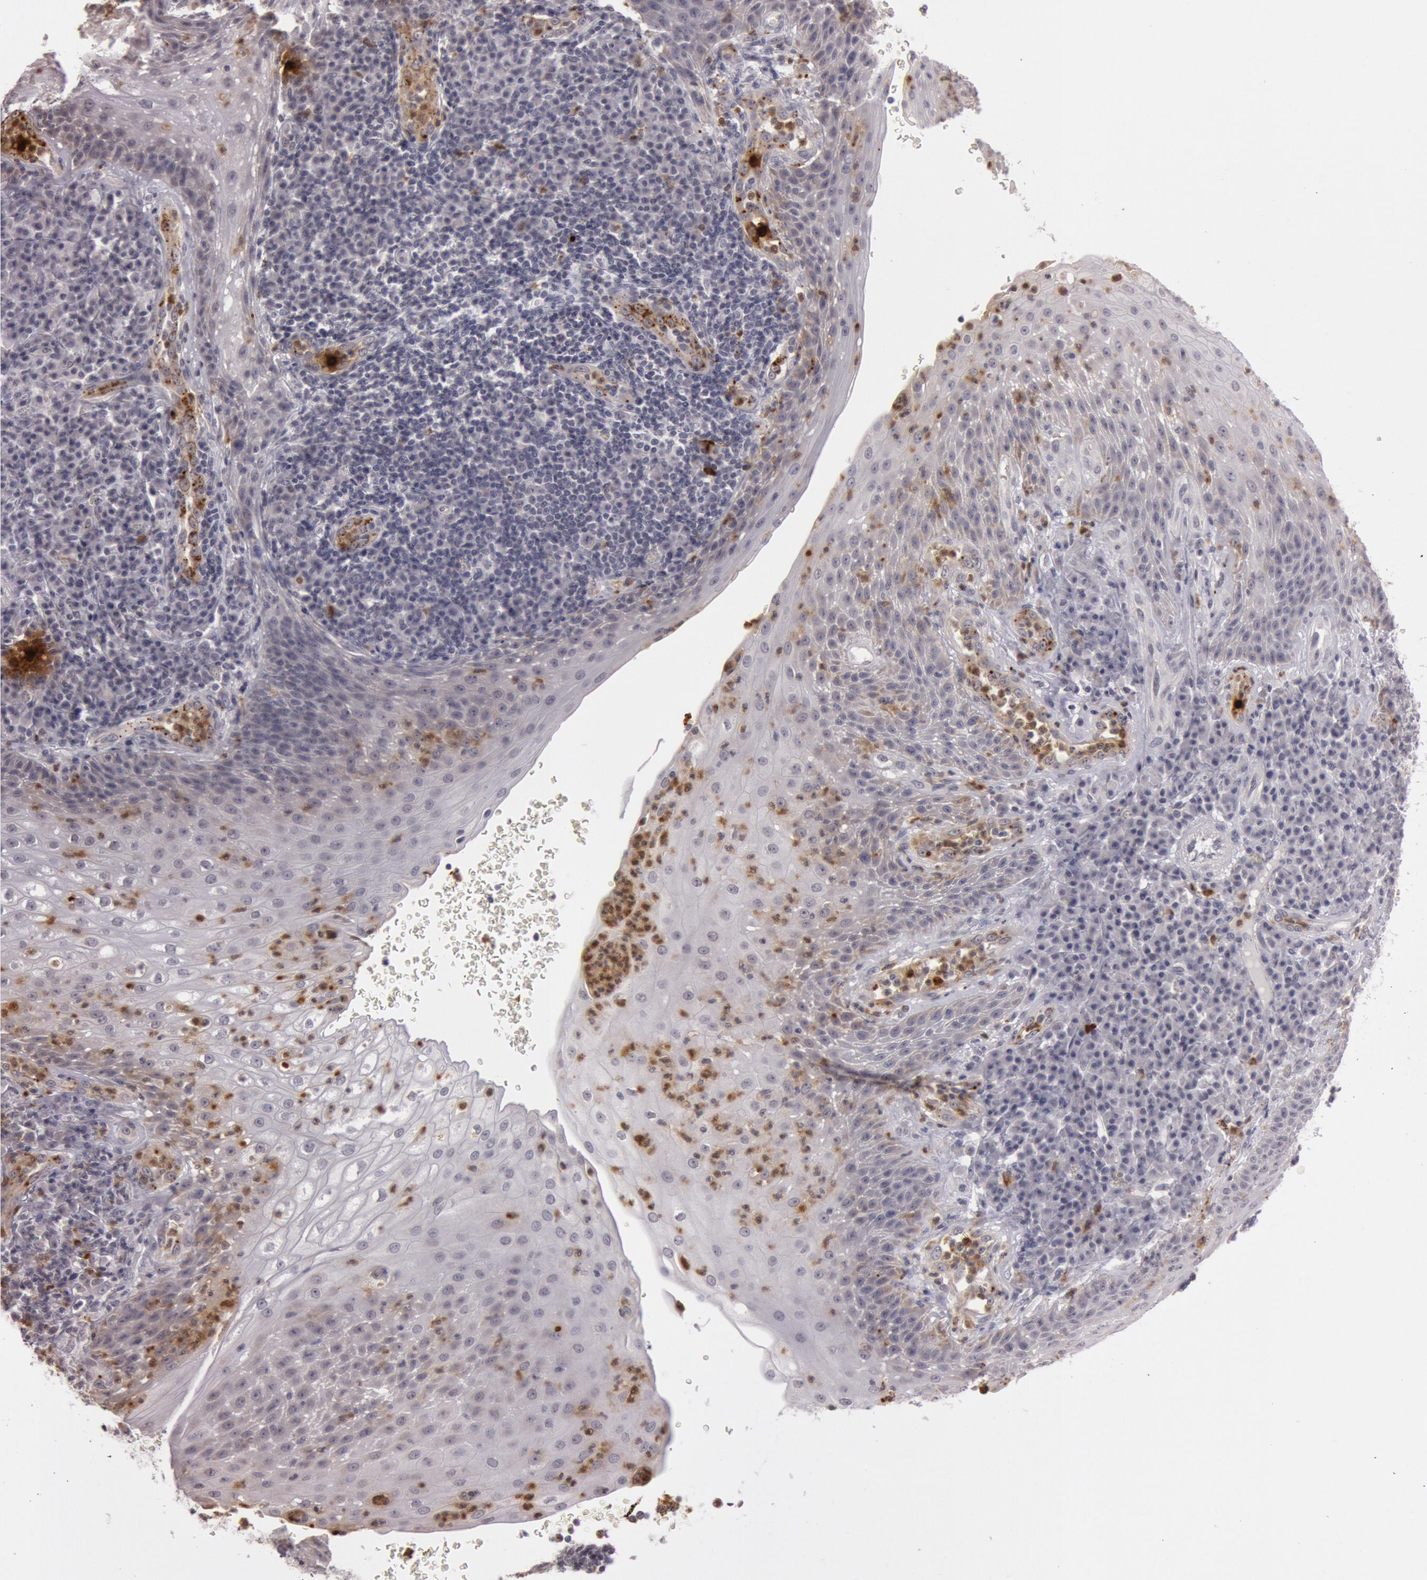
{"staining": {"intensity": "negative", "quantity": "none", "location": "none"}, "tissue": "tonsil", "cell_type": "Germinal center cells", "image_type": "normal", "snomed": [{"axis": "morphology", "description": "Normal tissue, NOS"}, {"axis": "topography", "description": "Tonsil"}], "caption": "The image reveals no significant positivity in germinal center cells of tonsil.", "gene": "KDM6A", "patient": {"sex": "female", "age": 40}}